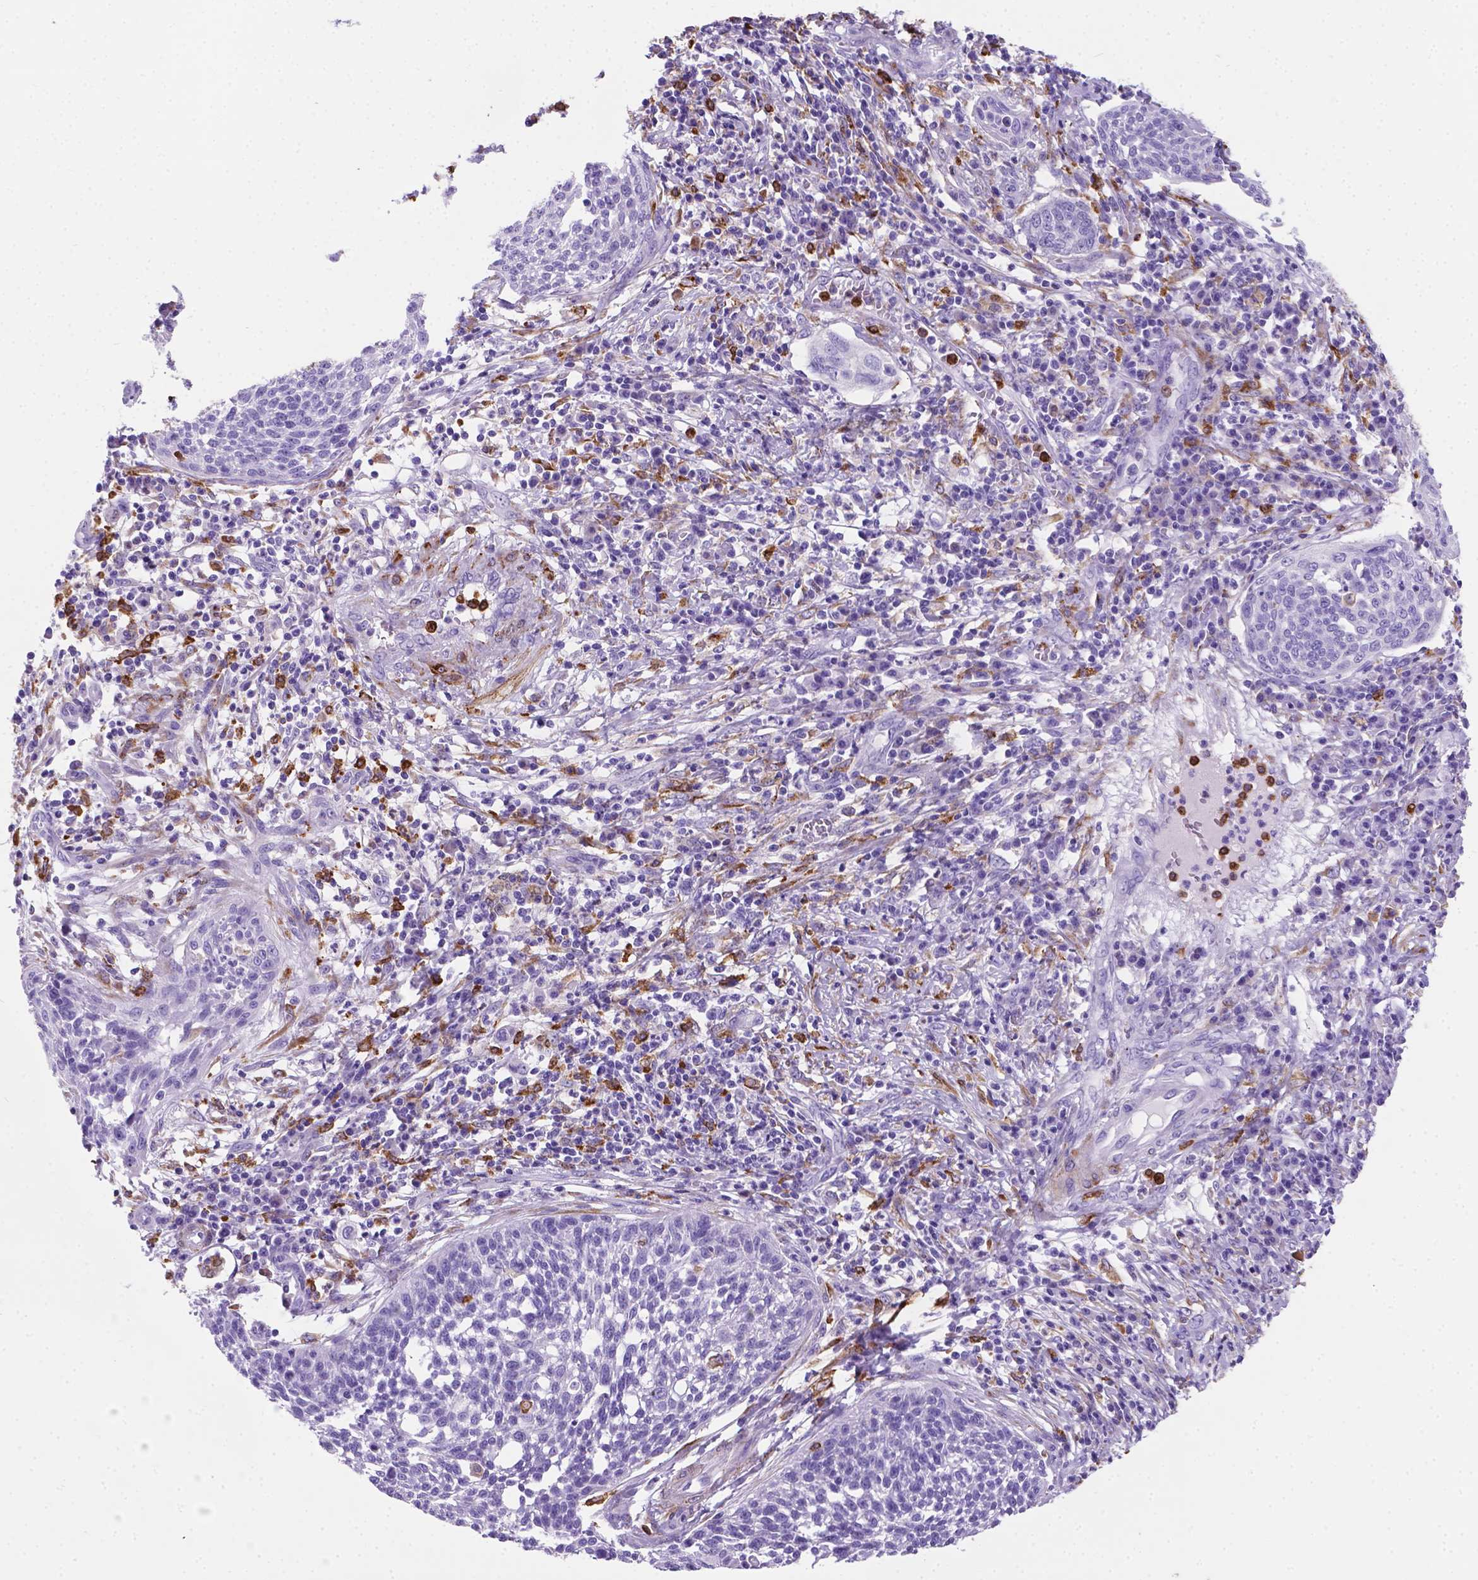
{"staining": {"intensity": "negative", "quantity": "none", "location": "none"}, "tissue": "cervical cancer", "cell_type": "Tumor cells", "image_type": "cancer", "snomed": [{"axis": "morphology", "description": "Squamous cell carcinoma, NOS"}, {"axis": "topography", "description": "Cervix"}], "caption": "The histopathology image exhibits no significant positivity in tumor cells of squamous cell carcinoma (cervical).", "gene": "MACF1", "patient": {"sex": "female", "age": 34}}